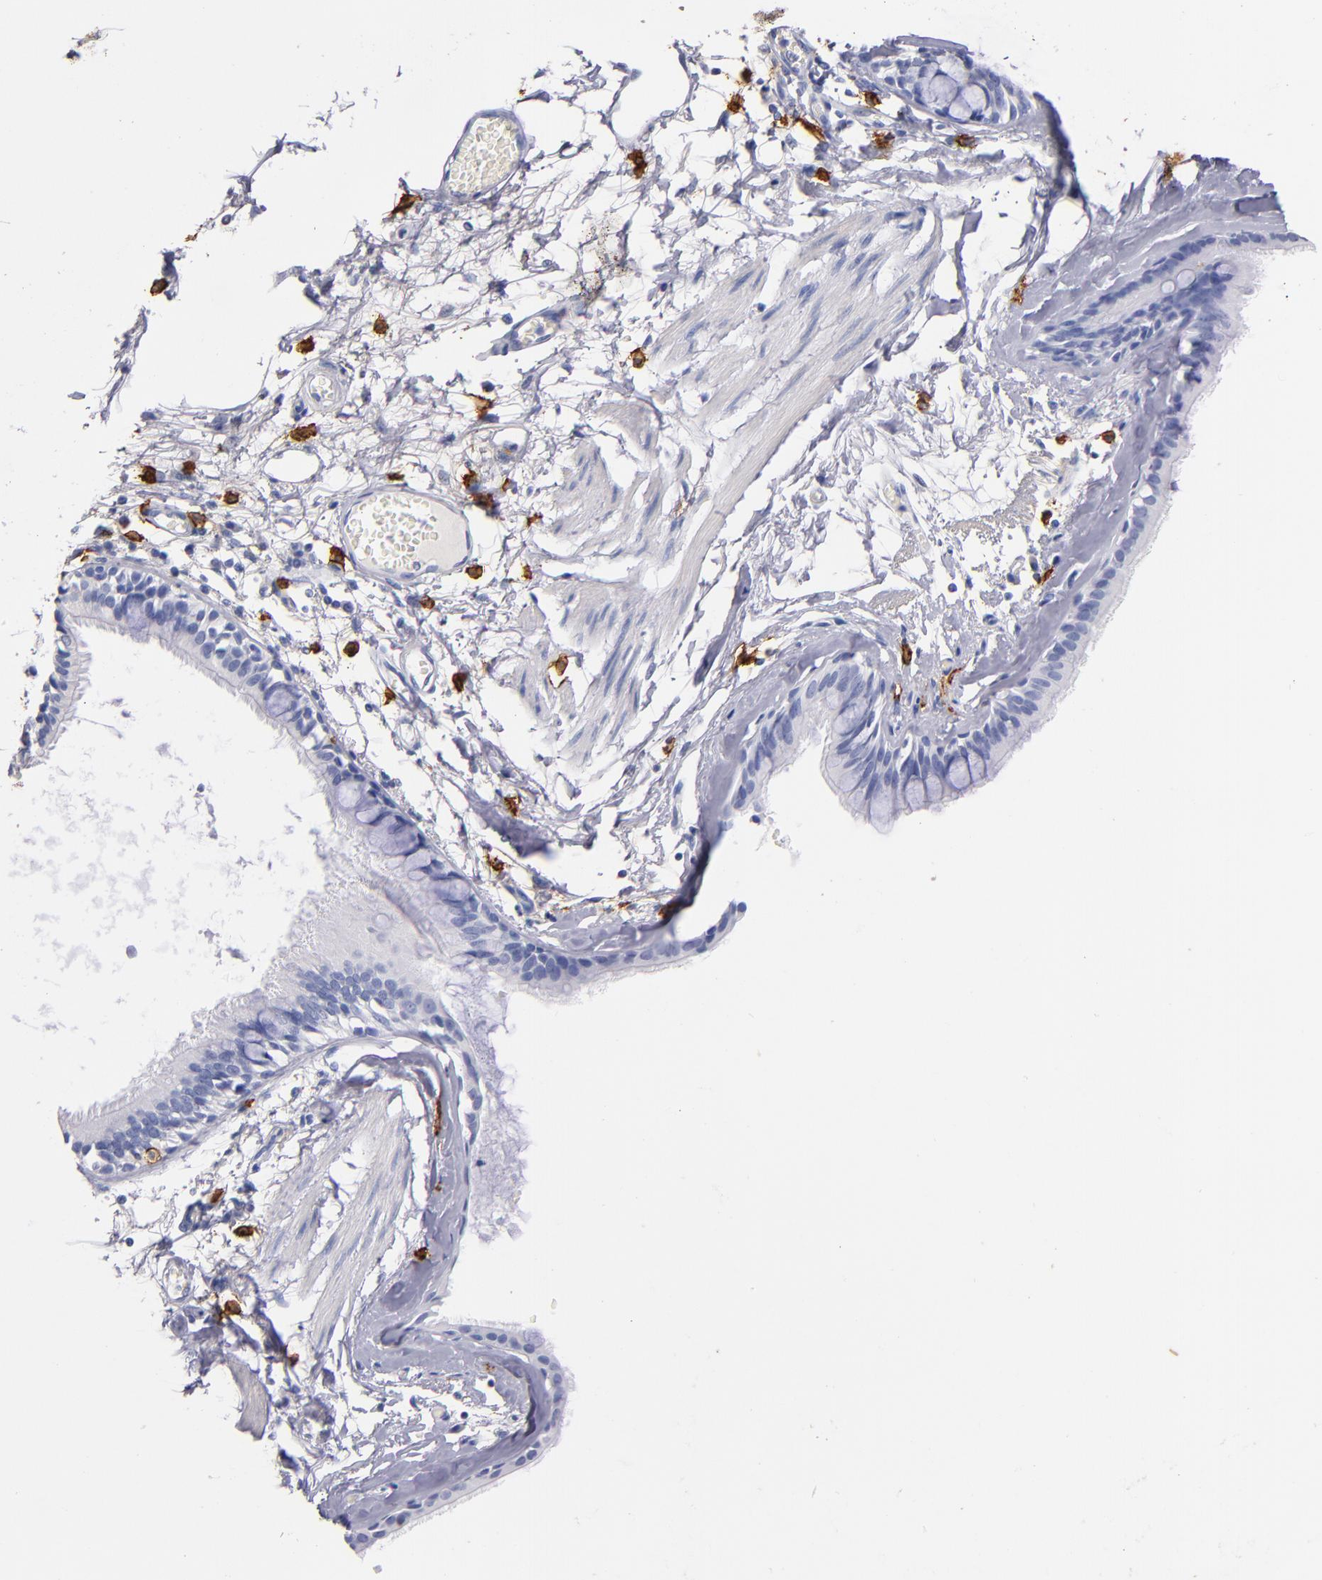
{"staining": {"intensity": "negative", "quantity": "none", "location": "none"}, "tissue": "bronchus", "cell_type": "Respiratory epithelial cells", "image_type": "normal", "snomed": [{"axis": "morphology", "description": "Normal tissue, NOS"}, {"axis": "topography", "description": "Bronchus"}, {"axis": "topography", "description": "Lung"}], "caption": "Respiratory epithelial cells show no significant positivity in normal bronchus. (DAB immunohistochemistry visualized using brightfield microscopy, high magnification).", "gene": "KIT", "patient": {"sex": "female", "age": 56}}